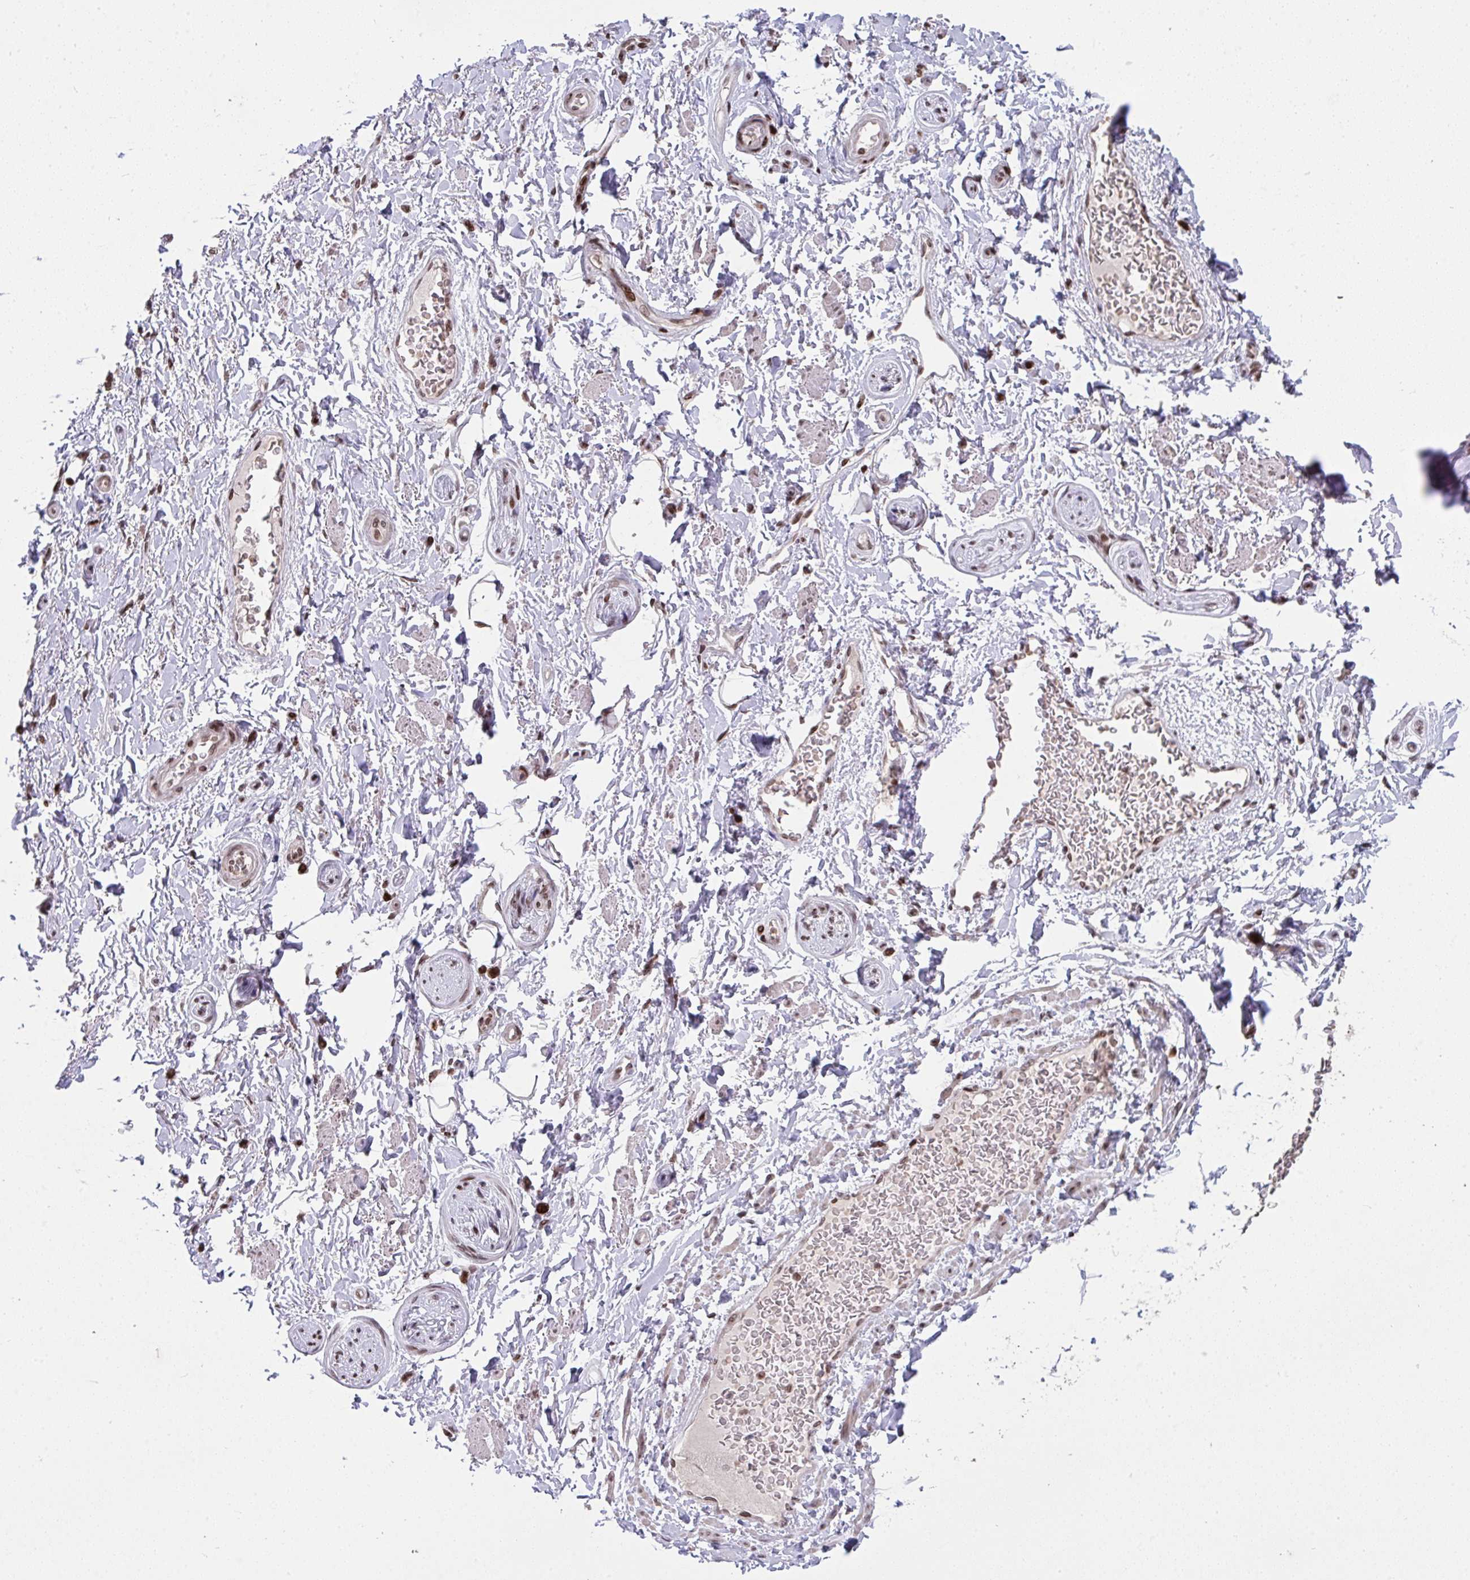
{"staining": {"intensity": "negative", "quantity": "none", "location": "none"}, "tissue": "adipose tissue", "cell_type": "Adipocytes", "image_type": "normal", "snomed": [{"axis": "morphology", "description": "Normal tissue, NOS"}, {"axis": "topography", "description": "Peripheral nerve tissue"}], "caption": "The photomicrograph reveals no staining of adipocytes in normal adipose tissue. (Immunohistochemistry, brightfield microscopy, high magnification).", "gene": "NIP7", "patient": {"sex": "male", "age": 51}}